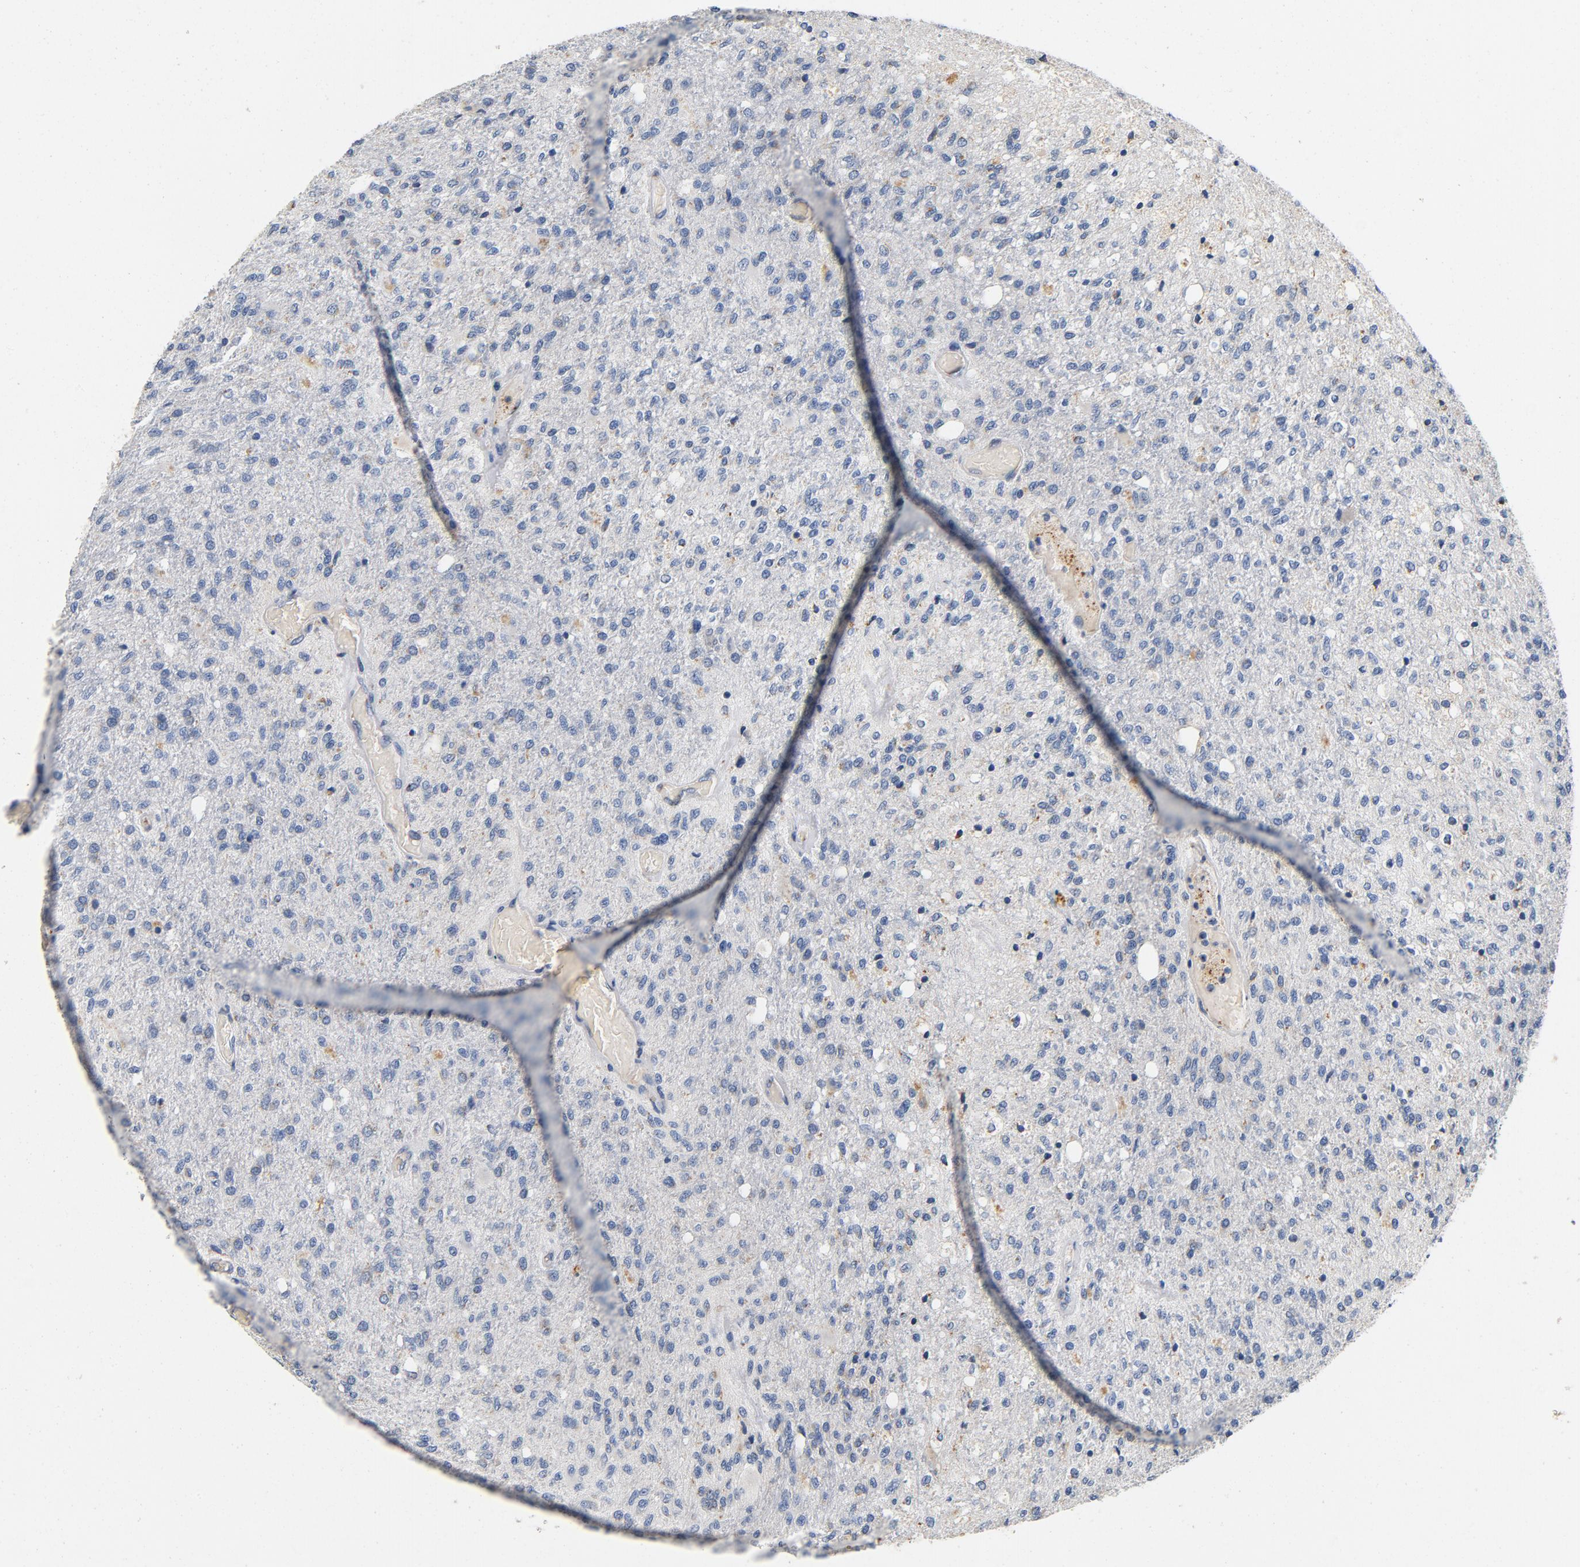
{"staining": {"intensity": "negative", "quantity": "none", "location": "none"}, "tissue": "glioma", "cell_type": "Tumor cells", "image_type": "cancer", "snomed": [{"axis": "morphology", "description": "Normal tissue, NOS"}, {"axis": "morphology", "description": "Glioma, malignant, High grade"}, {"axis": "topography", "description": "Cerebral cortex"}], "caption": "Immunohistochemistry of glioma shows no positivity in tumor cells.", "gene": "LMAN2", "patient": {"sex": "male", "age": 77}}